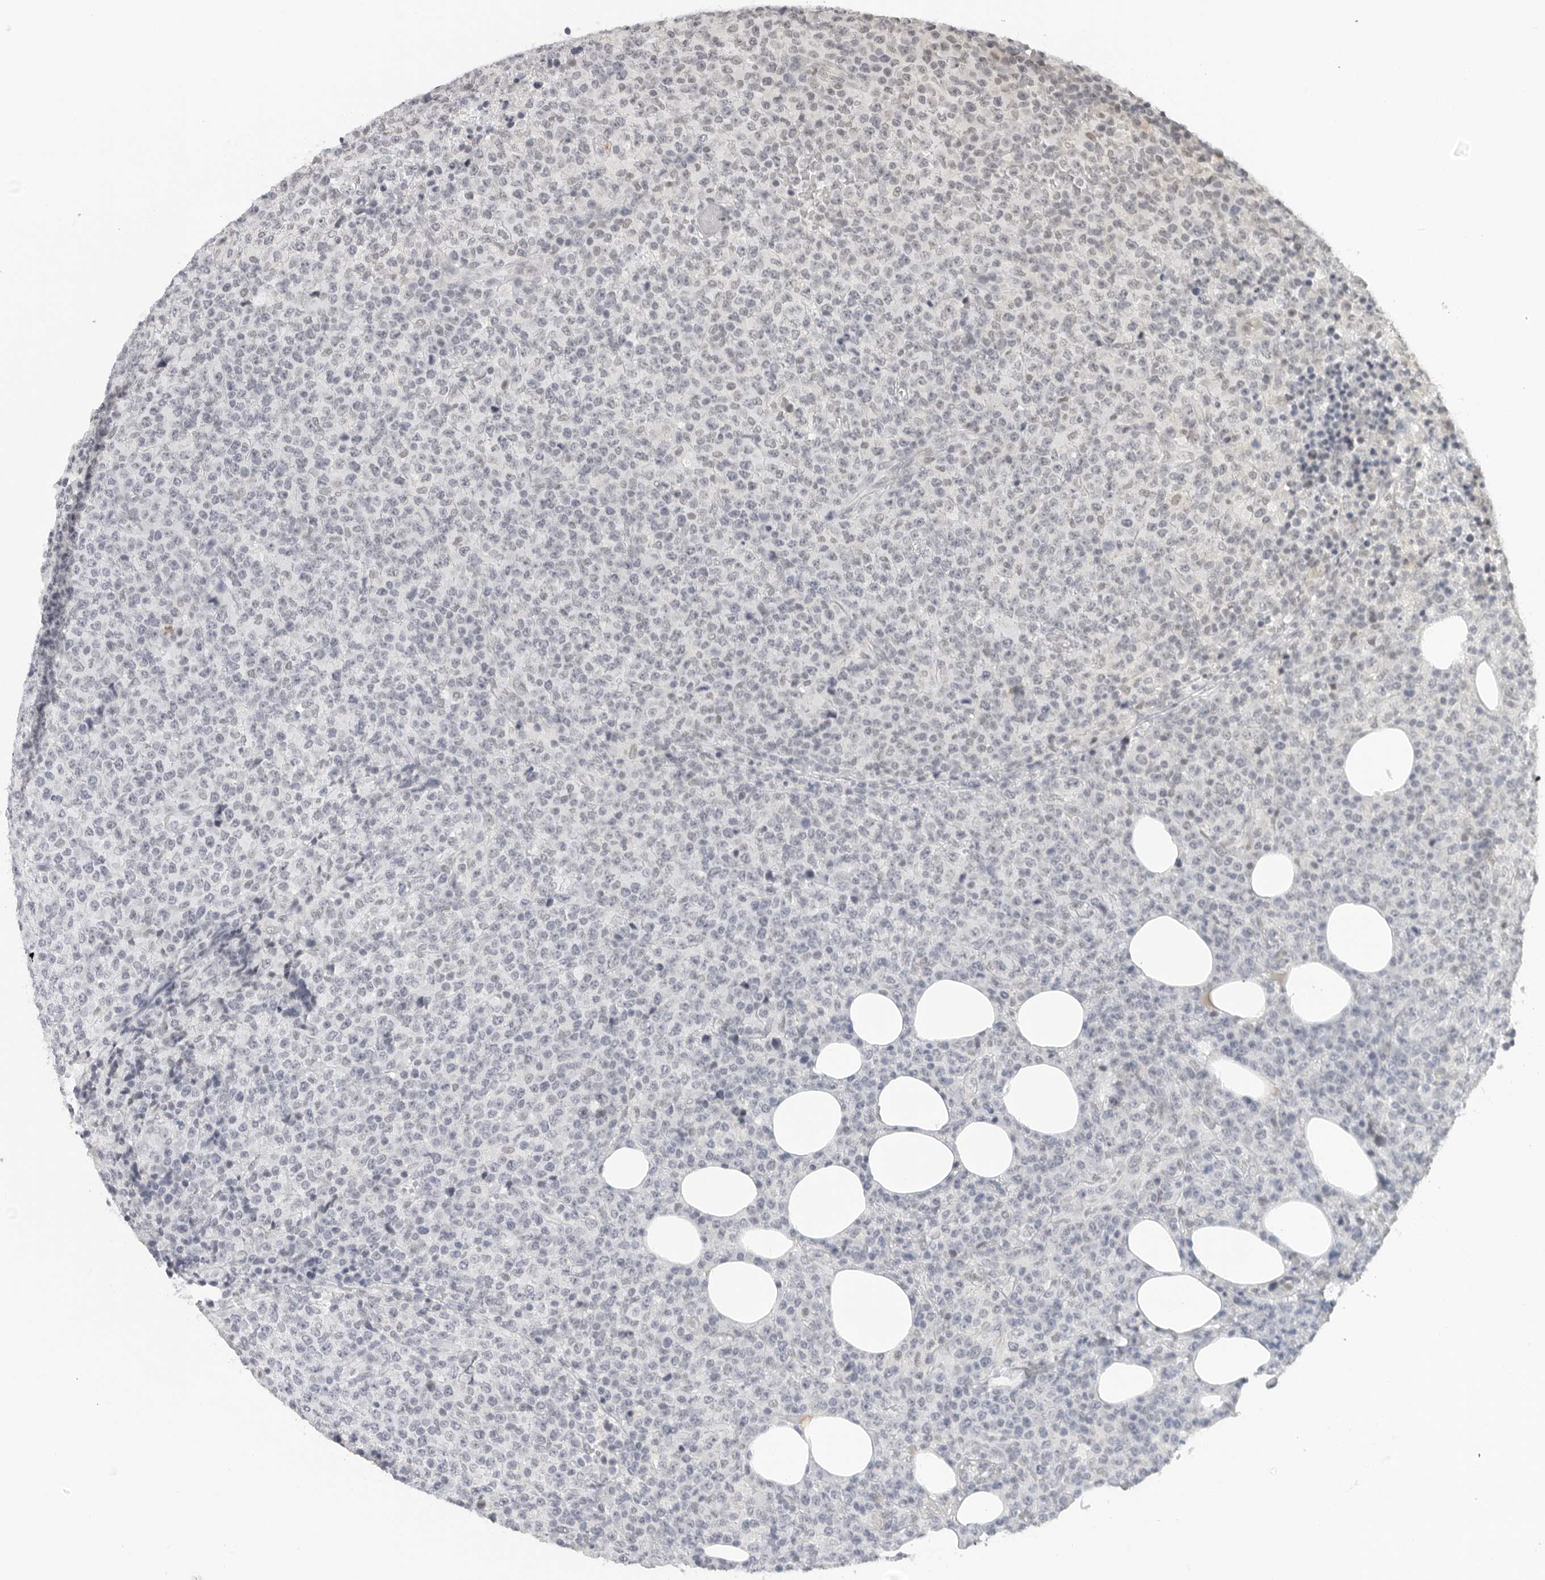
{"staining": {"intensity": "negative", "quantity": "none", "location": "none"}, "tissue": "lymphoma", "cell_type": "Tumor cells", "image_type": "cancer", "snomed": [{"axis": "morphology", "description": "Malignant lymphoma, non-Hodgkin's type, High grade"}, {"axis": "topography", "description": "Lymph node"}], "caption": "High power microscopy micrograph of an immunohistochemistry image of lymphoma, revealing no significant positivity in tumor cells. (DAB immunohistochemistry visualized using brightfield microscopy, high magnification).", "gene": "FLG2", "patient": {"sex": "male", "age": 13}}